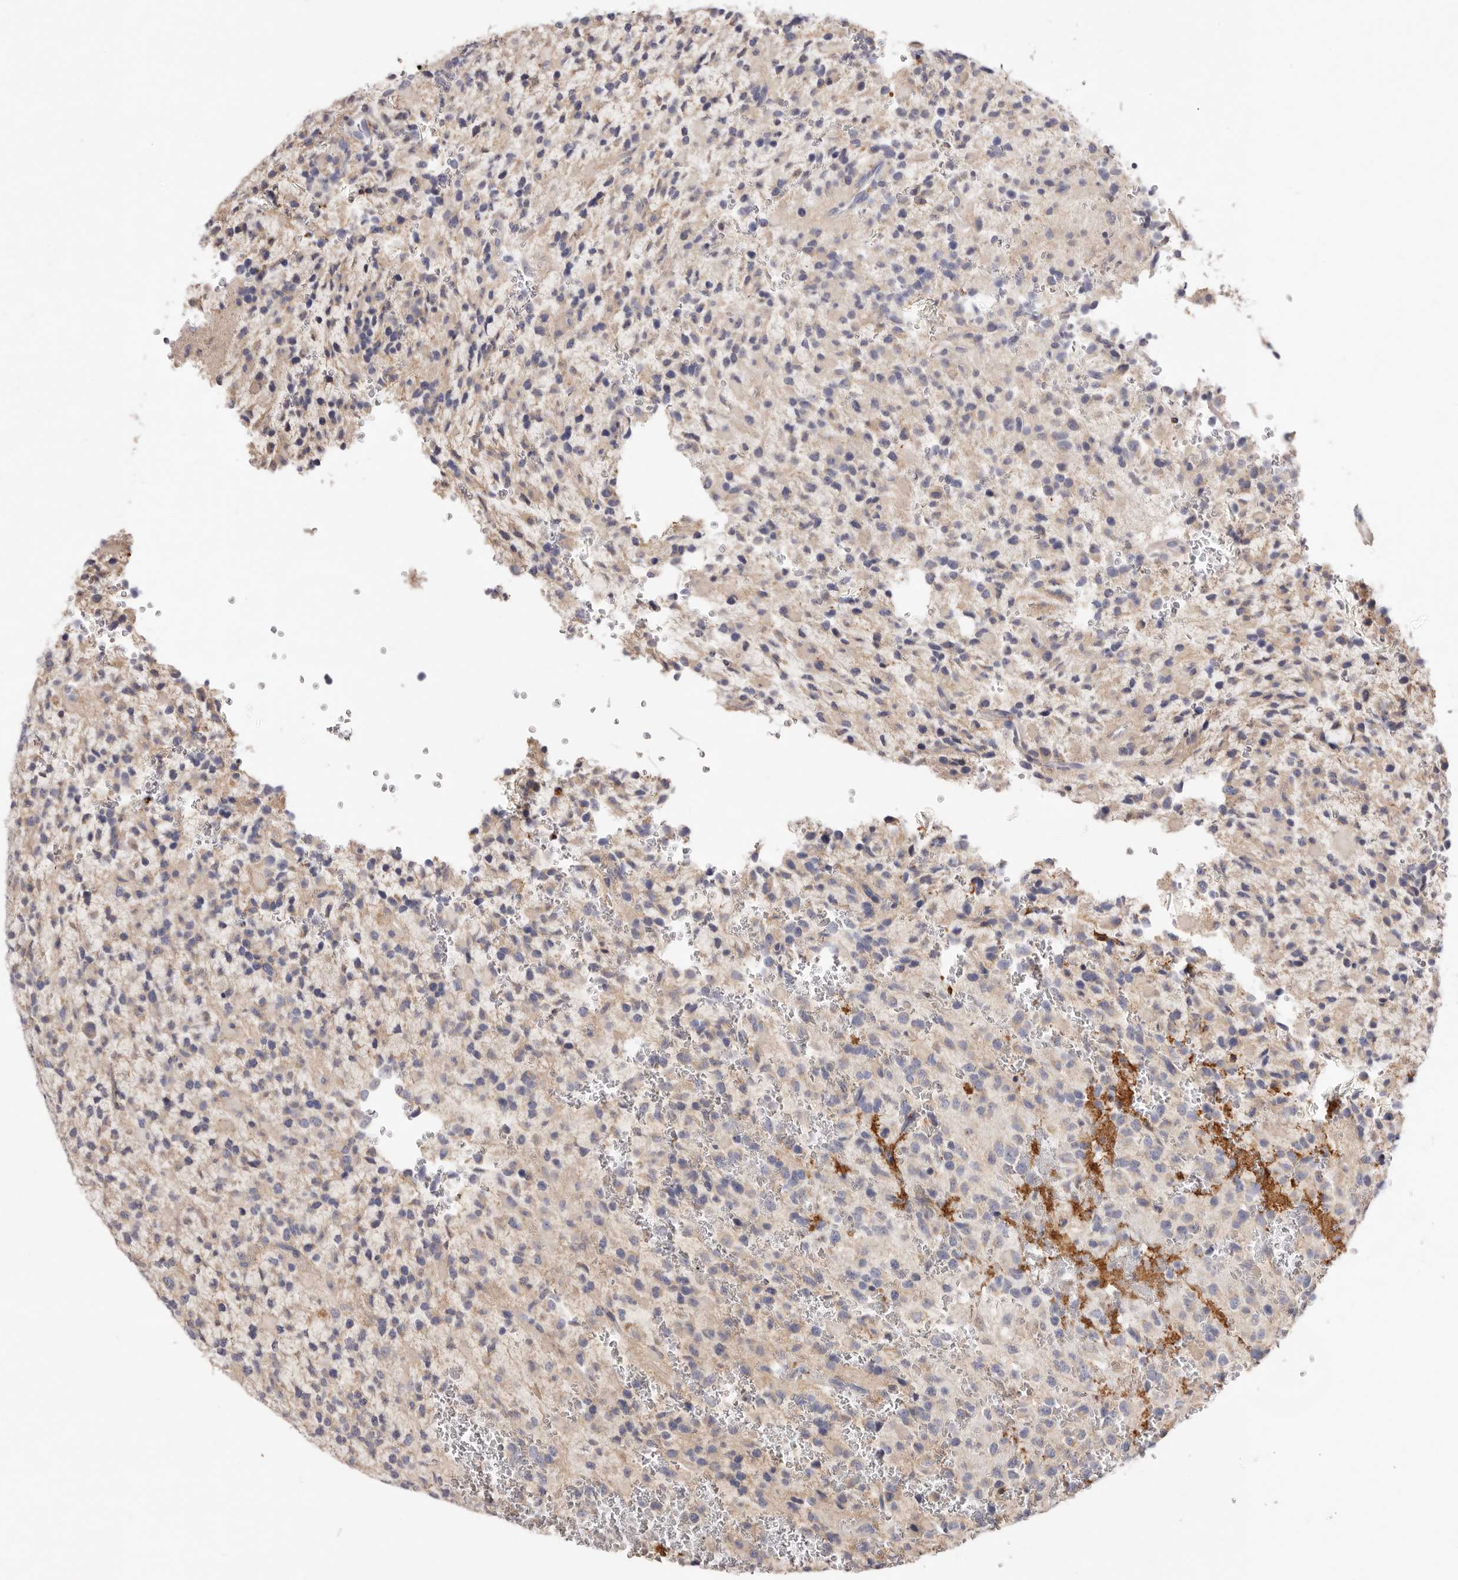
{"staining": {"intensity": "negative", "quantity": "none", "location": "none"}, "tissue": "glioma", "cell_type": "Tumor cells", "image_type": "cancer", "snomed": [{"axis": "morphology", "description": "Glioma, malignant, High grade"}, {"axis": "topography", "description": "Brain"}], "caption": "Immunohistochemistry image of human malignant high-grade glioma stained for a protein (brown), which exhibits no positivity in tumor cells. The staining is performed using DAB (3,3'-diaminobenzidine) brown chromogen with nuclei counter-stained in using hematoxylin.", "gene": "LMLN", "patient": {"sex": "male", "age": 34}}